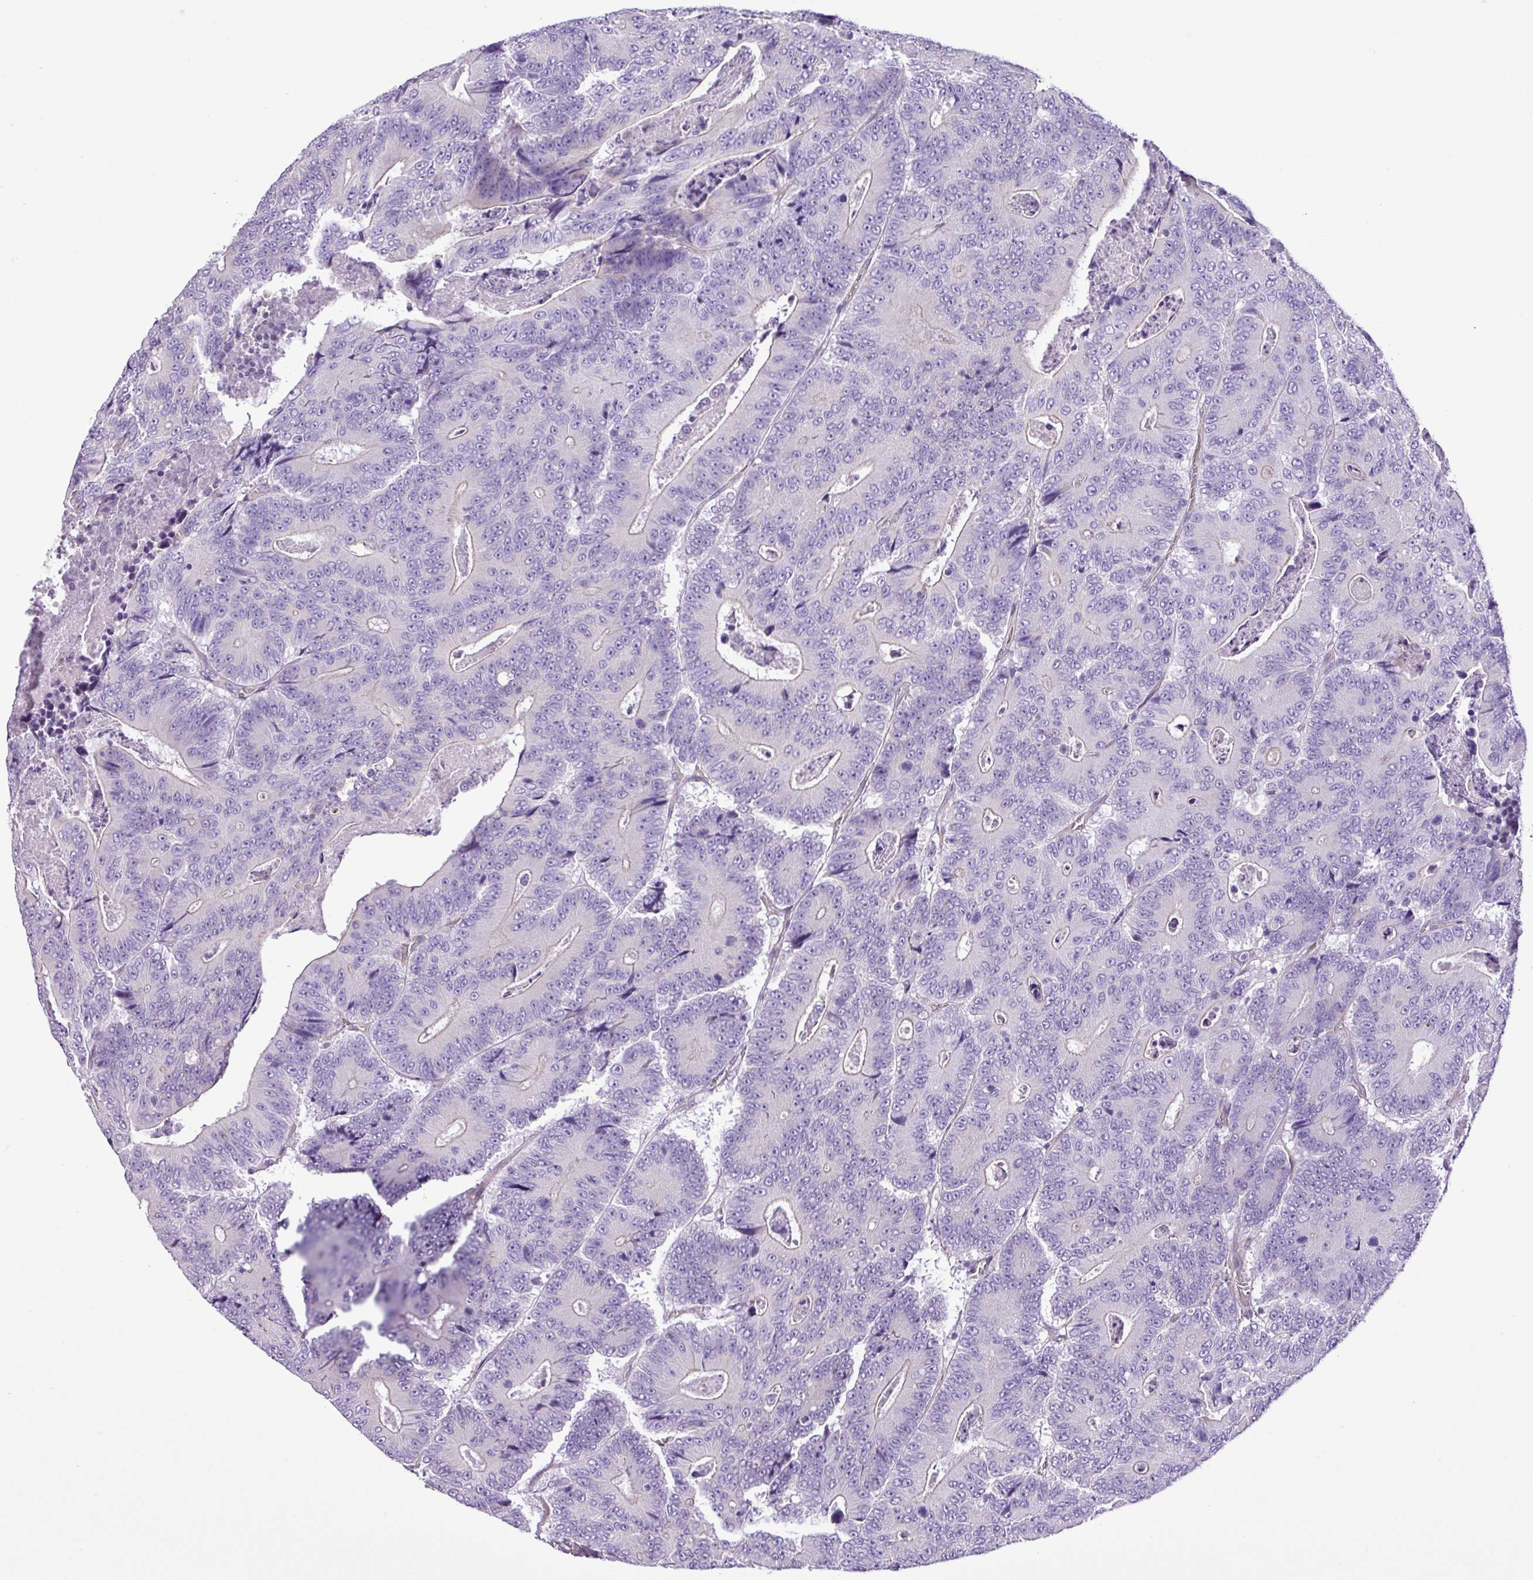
{"staining": {"intensity": "negative", "quantity": "none", "location": "none"}, "tissue": "colorectal cancer", "cell_type": "Tumor cells", "image_type": "cancer", "snomed": [{"axis": "morphology", "description": "Adenocarcinoma, NOS"}, {"axis": "topography", "description": "Colon"}], "caption": "Immunohistochemical staining of human colorectal cancer (adenocarcinoma) displays no significant positivity in tumor cells.", "gene": "C11orf91", "patient": {"sex": "male", "age": 83}}